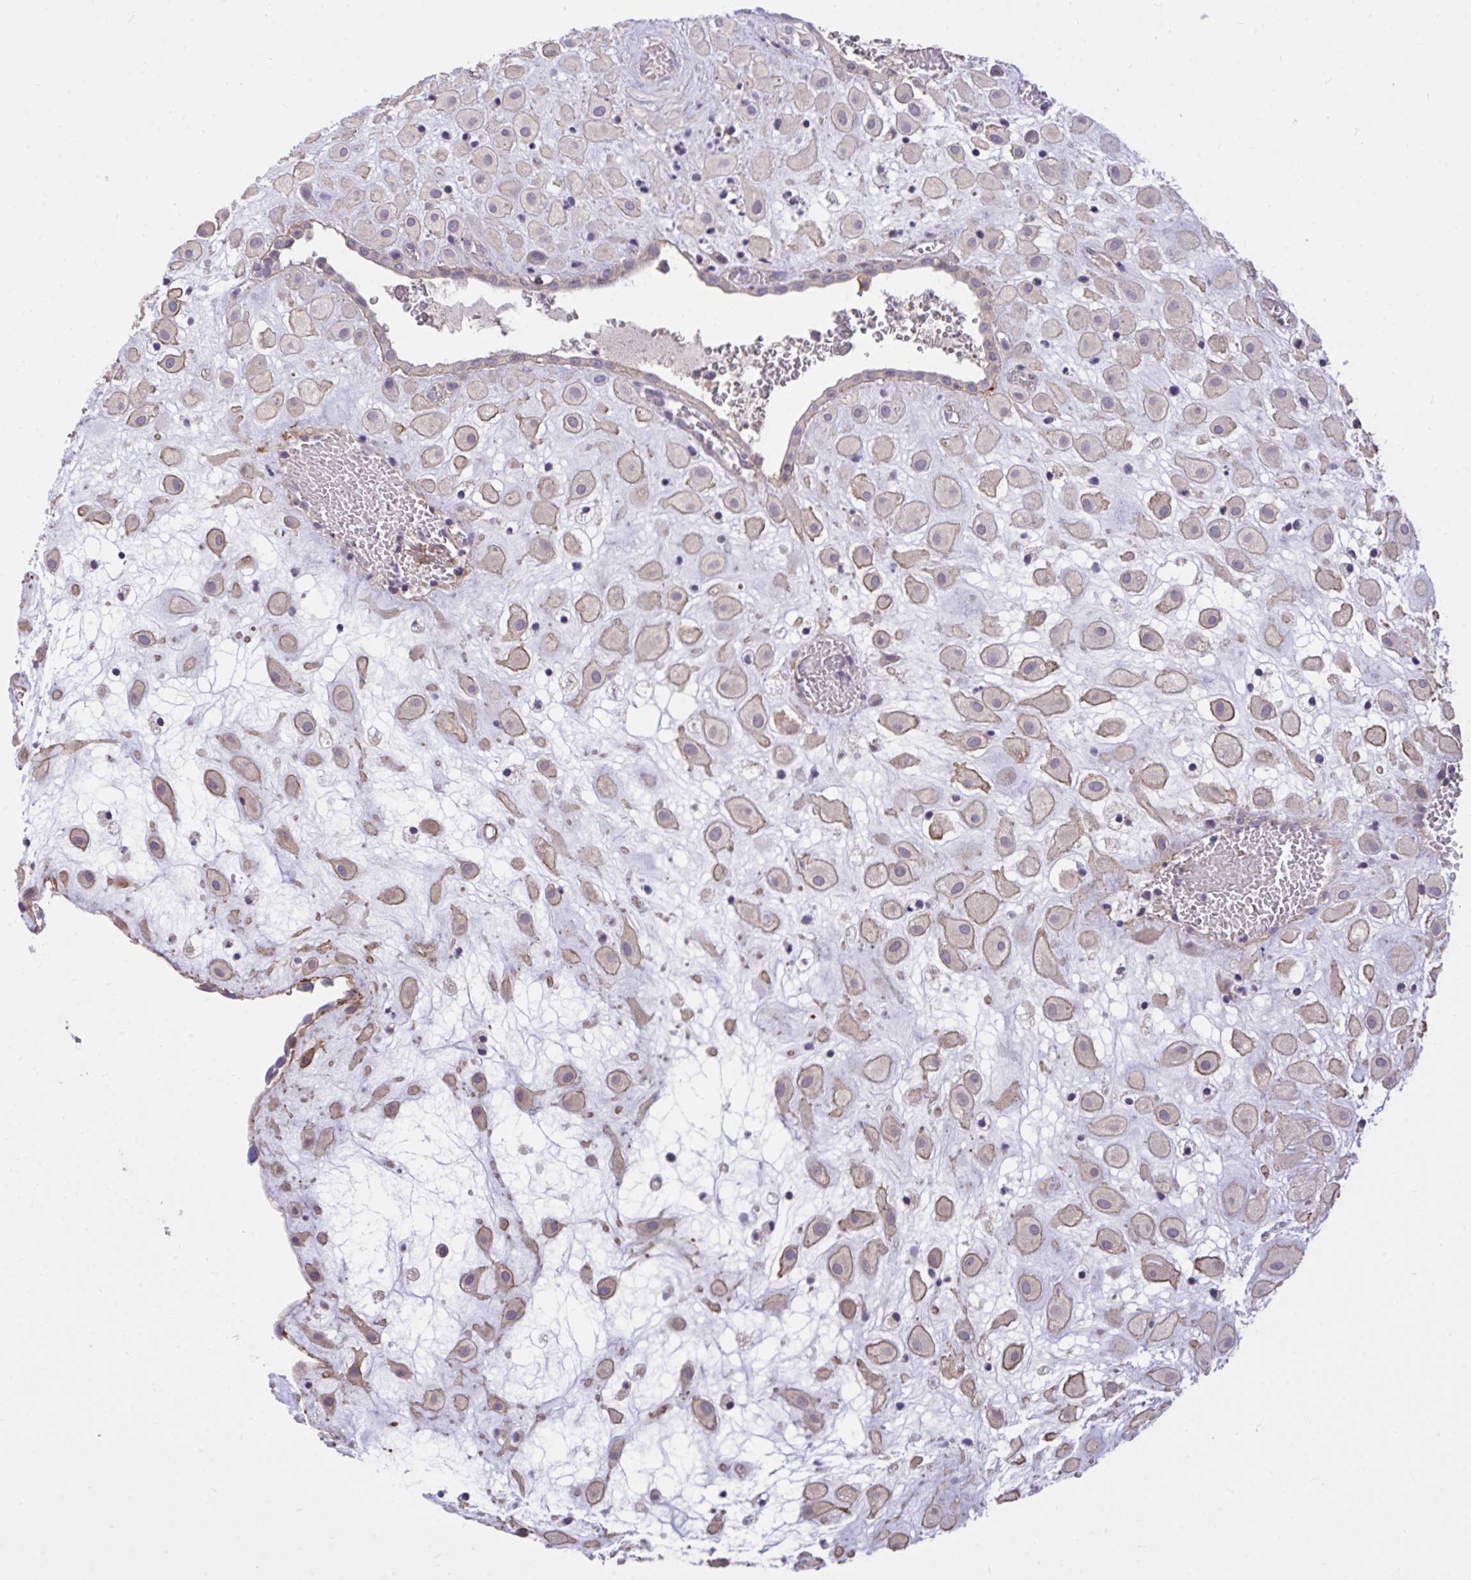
{"staining": {"intensity": "weak", "quantity": "25%-75%", "location": "cytoplasmic/membranous"}, "tissue": "placenta", "cell_type": "Decidual cells", "image_type": "normal", "snomed": [{"axis": "morphology", "description": "Normal tissue, NOS"}, {"axis": "topography", "description": "Placenta"}], "caption": "Immunohistochemical staining of normal human placenta shows low levels of weak cytoplasmic/membranous expression in about 25%-75% of decidual cells.", "gene": "TLN2", "patient": {"sex": "female", "age": 24}}